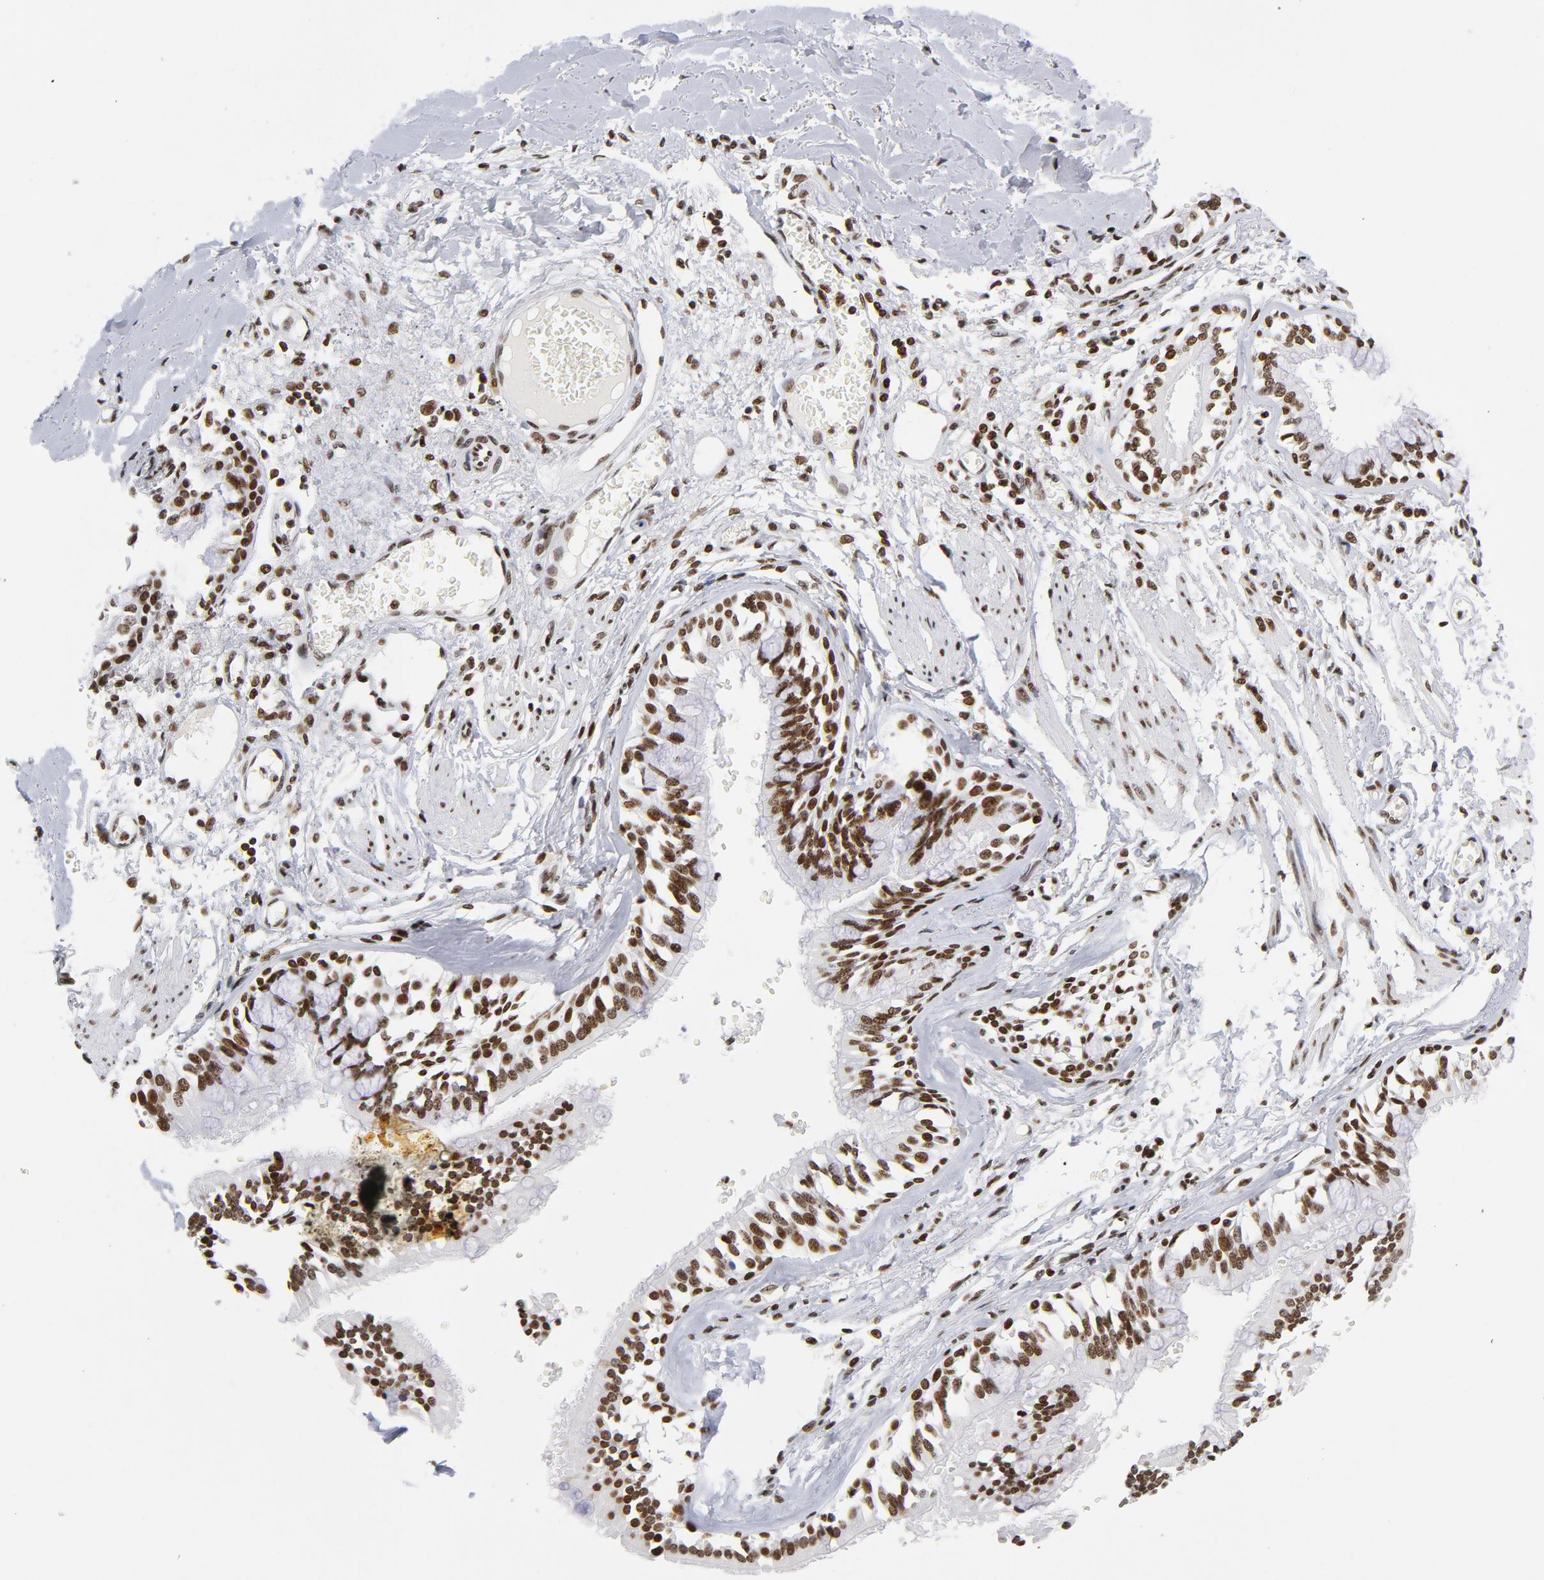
{"staining": {"intensity": "strong", "quantity": ">75%", "location": "nuclear"}, "tissue": "bronchus", "cell_type": "Respiratory epithelial cells", "image_type": "normal", "snomed": [{"axis": "morphology", "description": "Normal tissue, NOS"}, {"axis": "topography", "description": "Bronchus"}, {"axis": "topography", "description": "Lung"}], "caption": "High-magnification brightfield microscopy of unremarkable bronchus stained with DAB (3,3'-diaminobenzidine) (brown) and counterstained with hematoxylin (blue). respiratory epithelial cells exhibit strong nuclear expression is identified in about>75% of cells.", "gene": "TOP2B", "patient": {"sex": "female", "age": 56}}